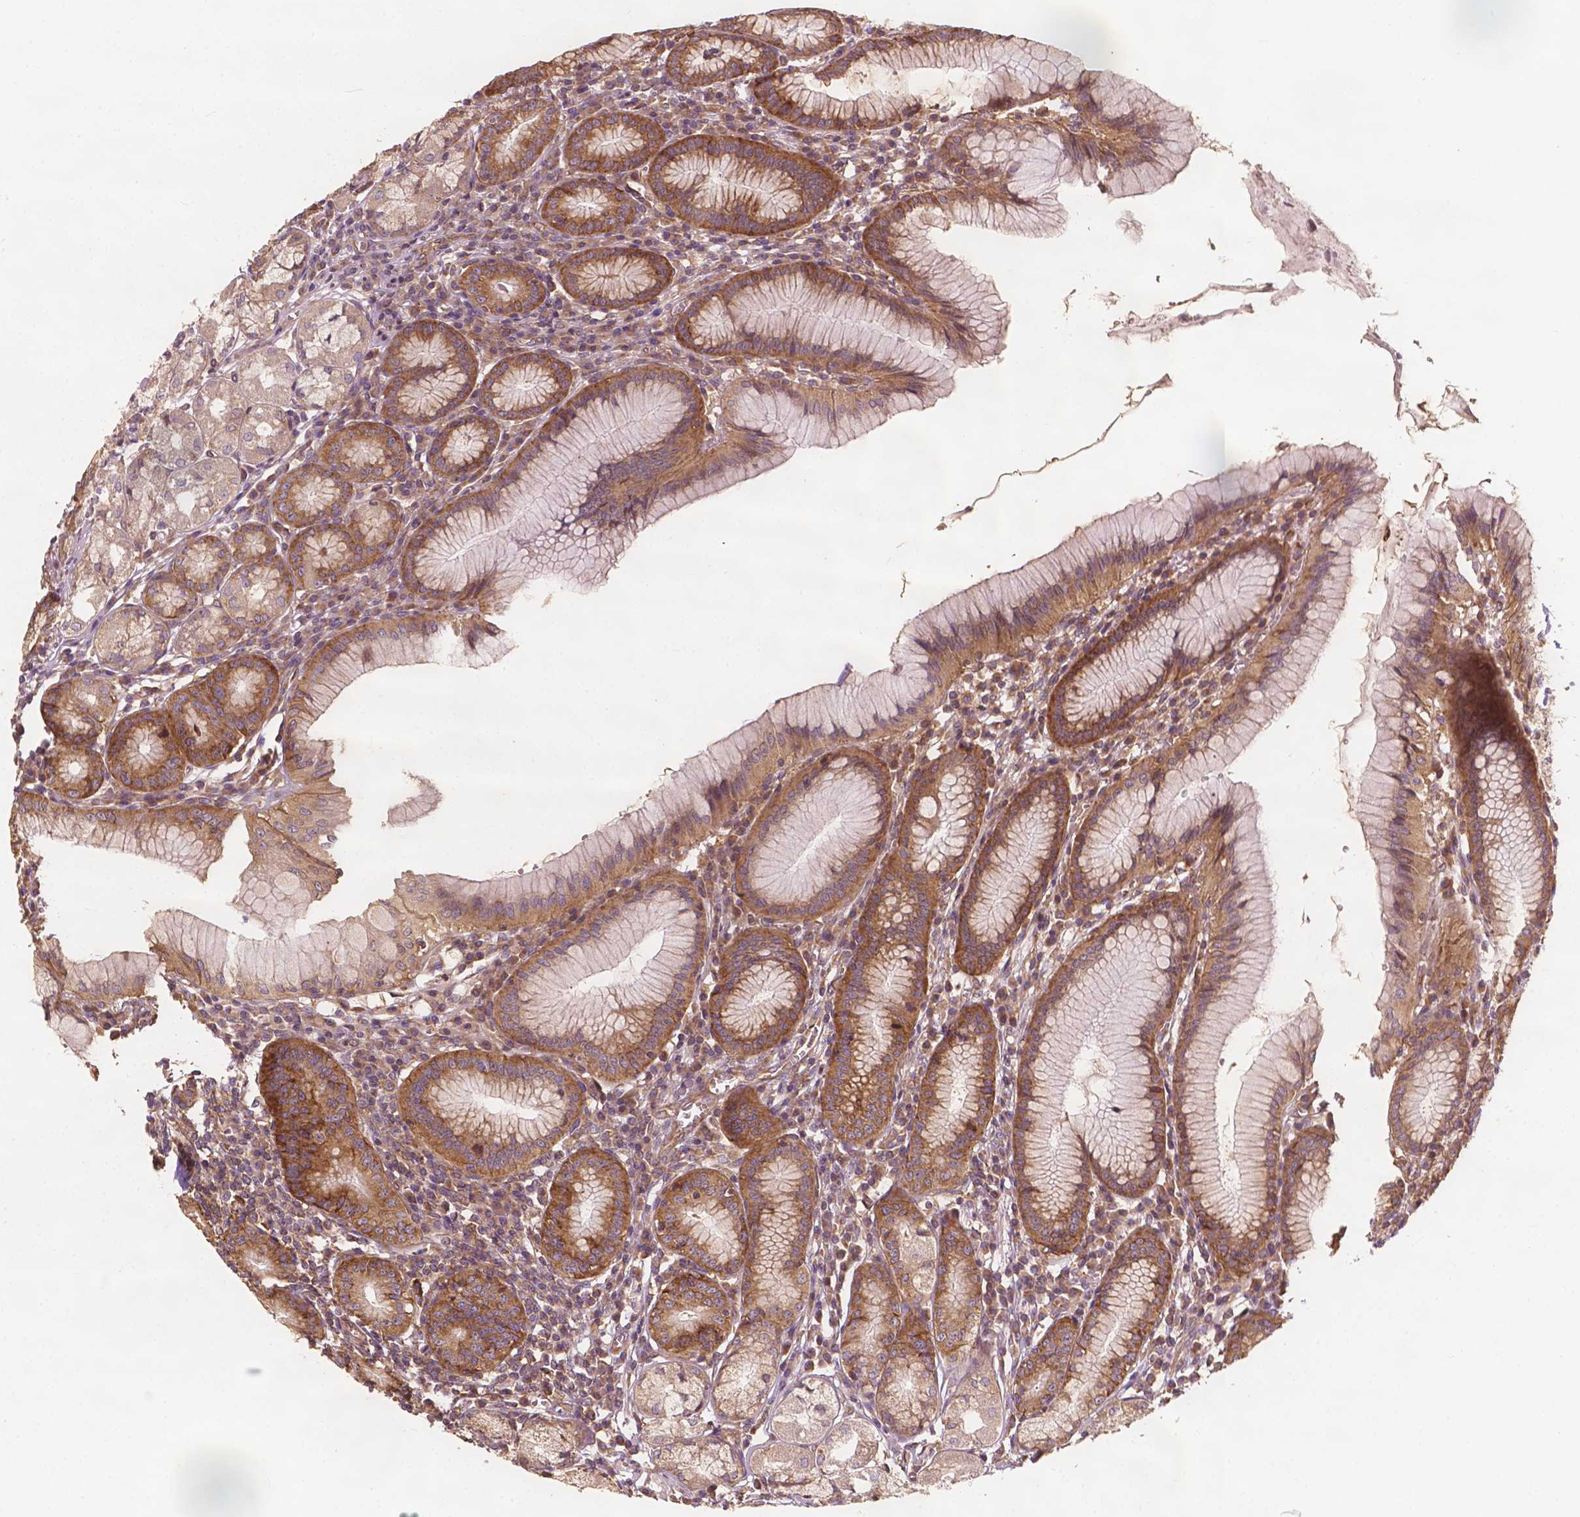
{"staining": {"intensity": "moderate", "quantity": ">75%", "location": "cytoplasmic/membranous"}, "tissue": "stomach", "cell_type": "Glandular cells", "image_type": "normal", "snomed": [{"axis": "morphology", "description": "Normal tissue, NOS"}, {"axis": "topography", "description": "Stomach"}], "caption": "Benign stomach was stained to show a protein in brown. There is medium levels of moderate cytoplasmic/membranous staining in approximately >75% of glandular cells.", "gene": "G3BP1", "patient": {"sex": "male", "age": 55}}